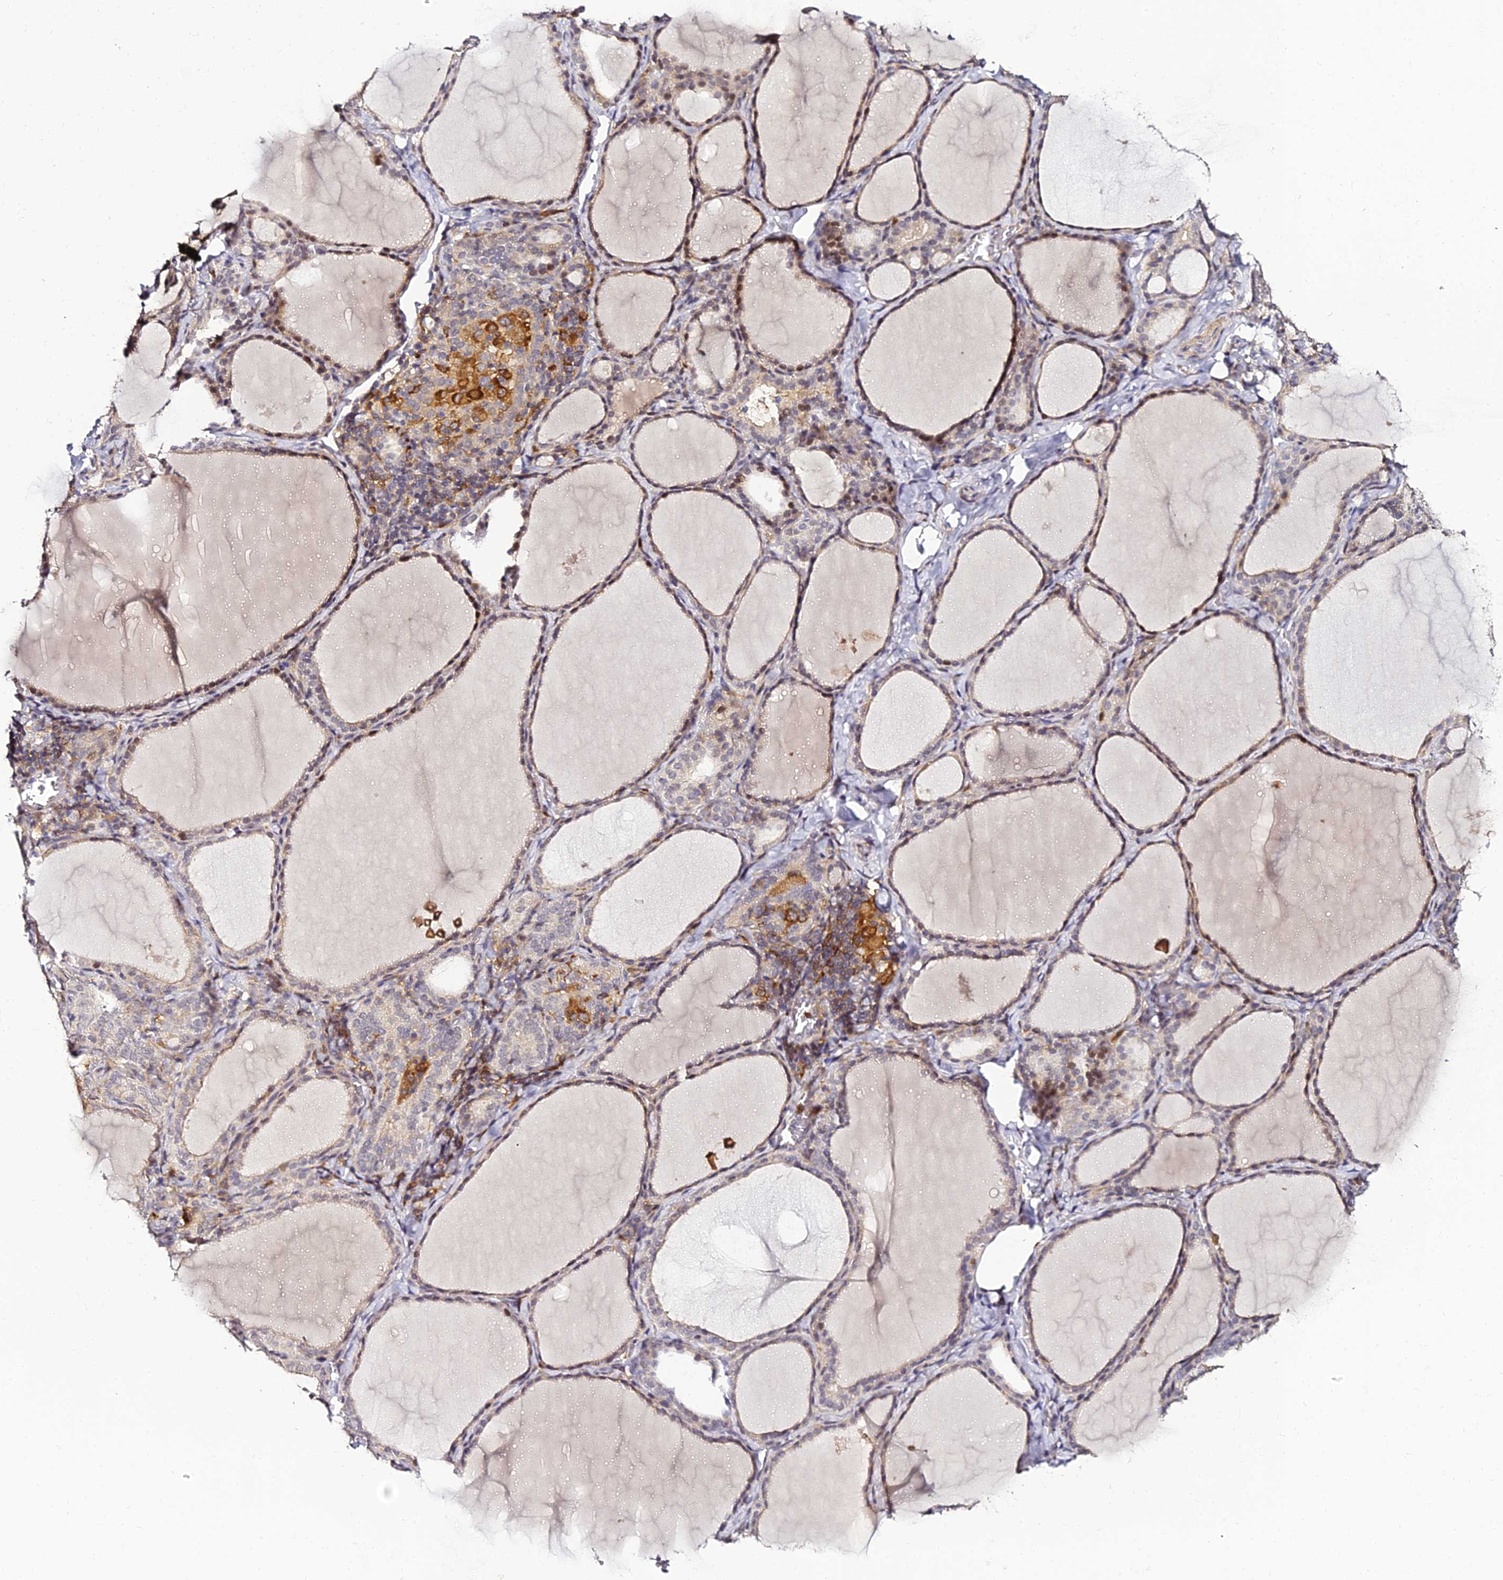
{"staining": {"intensity": "weak", "quantity": "25%-75%", "location": "cytoplasmic/membranous,nuclear"}, "tissue": "thyroid gland", "cell_type": "Glandular cells", "image_type": "normal", "snomed": [{"axis": "morphology", "description": "Normal tissue, NOS"}, {"axis": "topography", "description": "Thyroid gland"}], "caption": "This is a micrograph of IHC staining of benign thyroid gland, which shows weak positivity in the cytoplasmic/membranous,nuclear of glandular cells.", "gene": "IL4I1", "patient": {"sex": "female", "age": 39}}